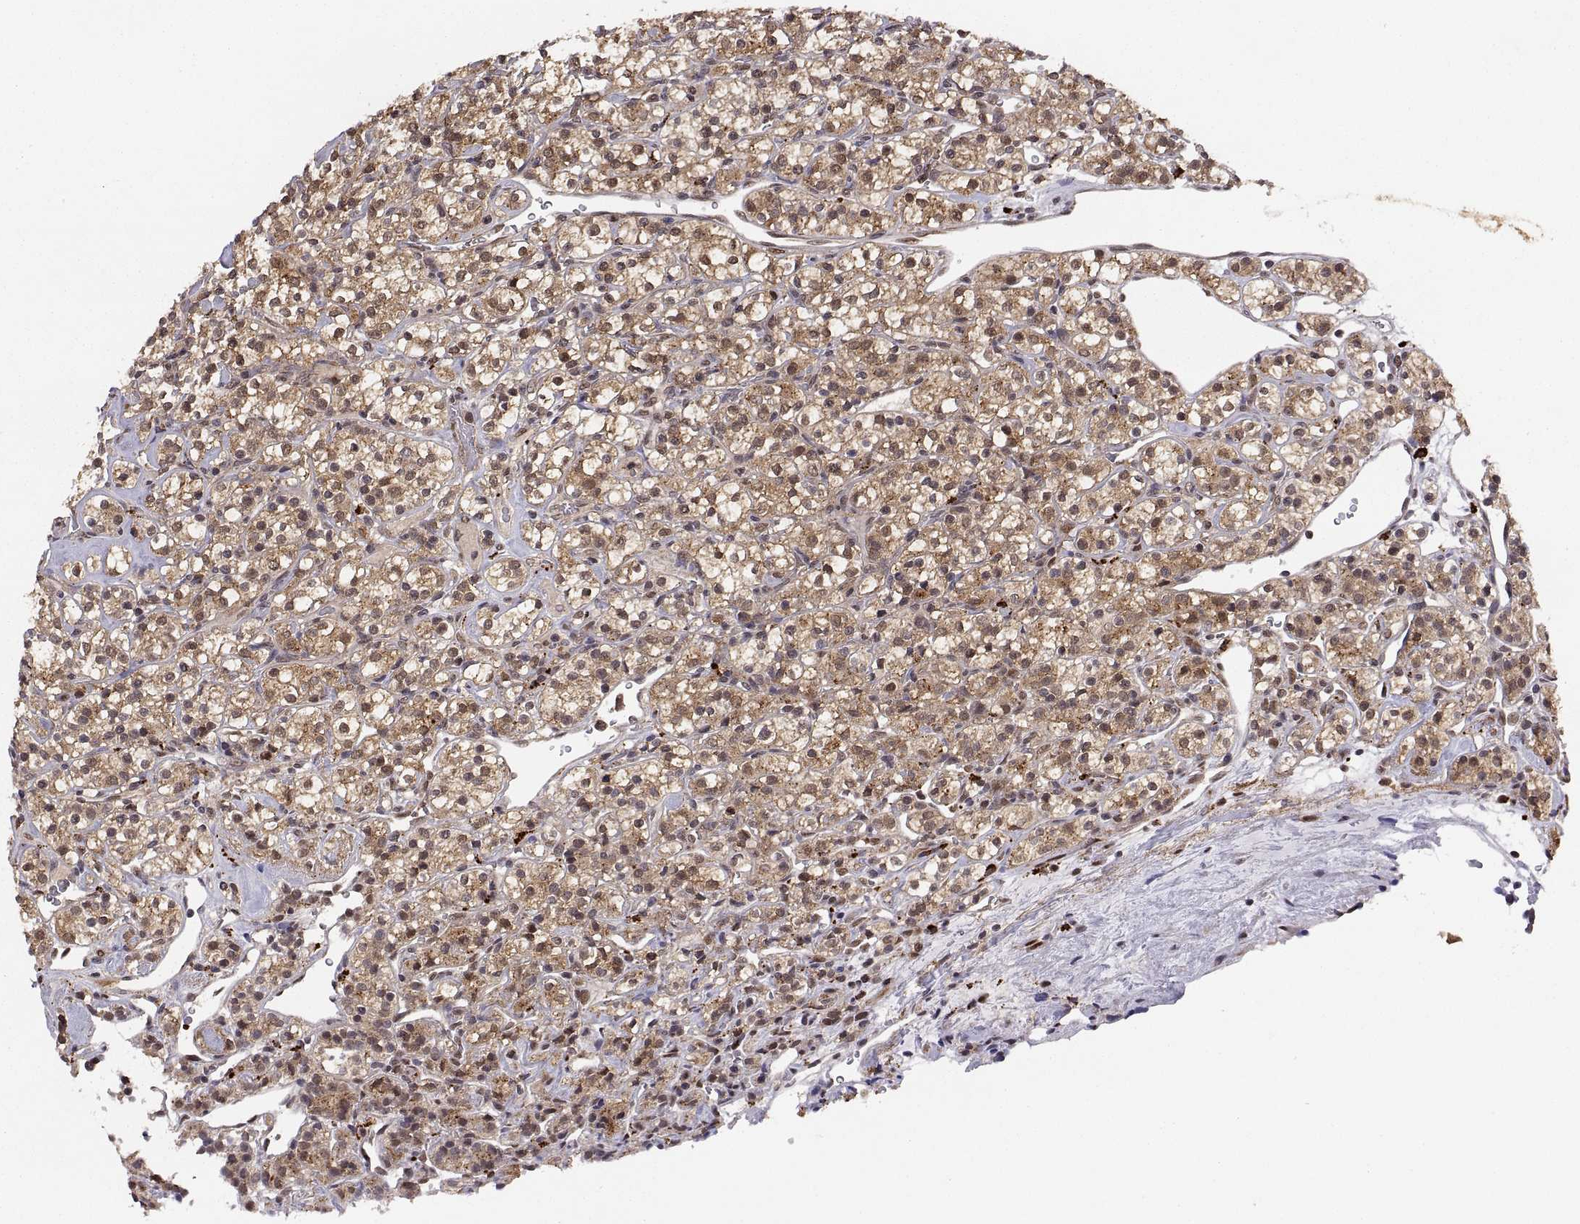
{"staining": {"intensity": "moderate", "quantity": ">75%", "location": "cytoplasmic/membranous"}, "tissue": "renal cancer", "cell_type": "Tumor cells", "image_type": "cancer", "snomed": [{"axis": "morphology", "description": "Adenocarcinoma, NOS"}, {"axis": "topography", "description": "Kidney"}], "caption": "About >75% of tumor cells in renal adenocarcinoma reveal moderate cytoplasmic/membranous protein expression as visualized by brown immunohistochemical staining.", "gene": "PSMC2", "patient": {"sex": "male", "age": 77}}